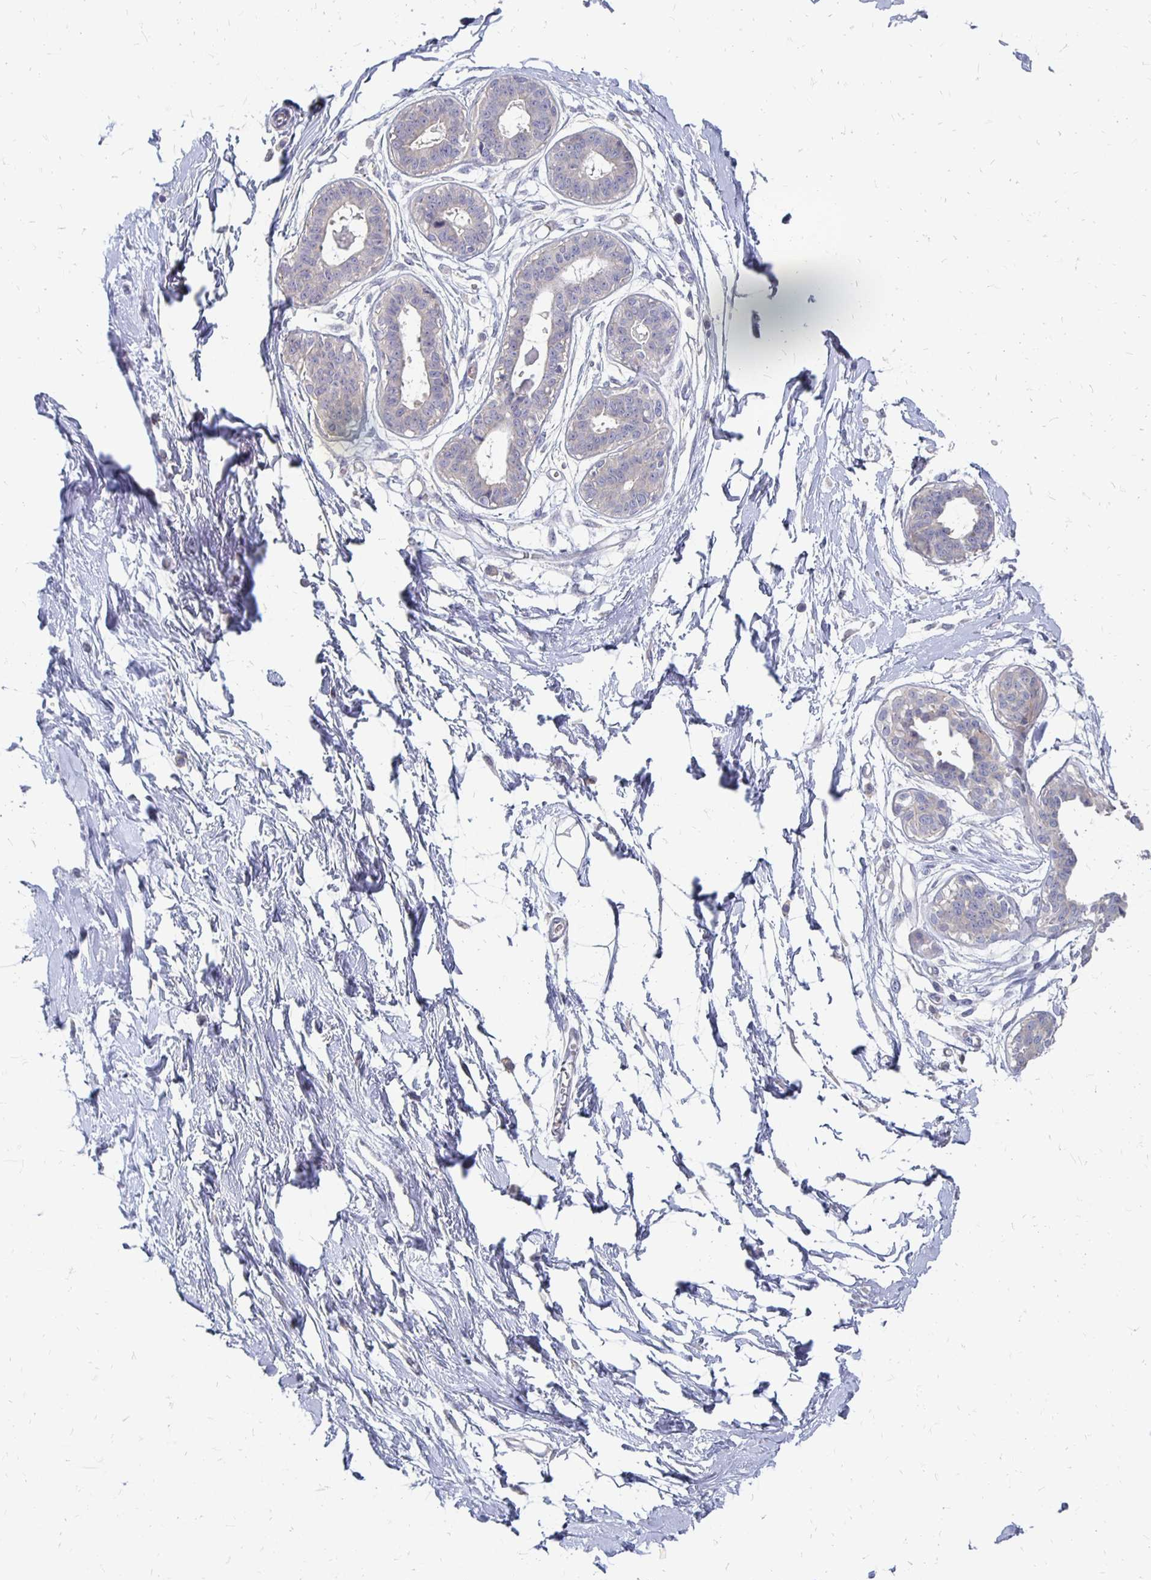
{"staining": {"intensity": "negative", "quantity": "none", "location": "none"}, "tissue": "breast", "cell_type": "Adipocytes", "image_type": "normal", "snomed": [{"axis": "morphology", "description": "Normal tissue, NOS"}, {"axis": "topography", "description": "Breast"}], "caption": "Histopathology image shows no significant protein staining in adipocytes of normal breast.", "gene": "FKRP", "patient": {"sex": "female", "age": 45}}